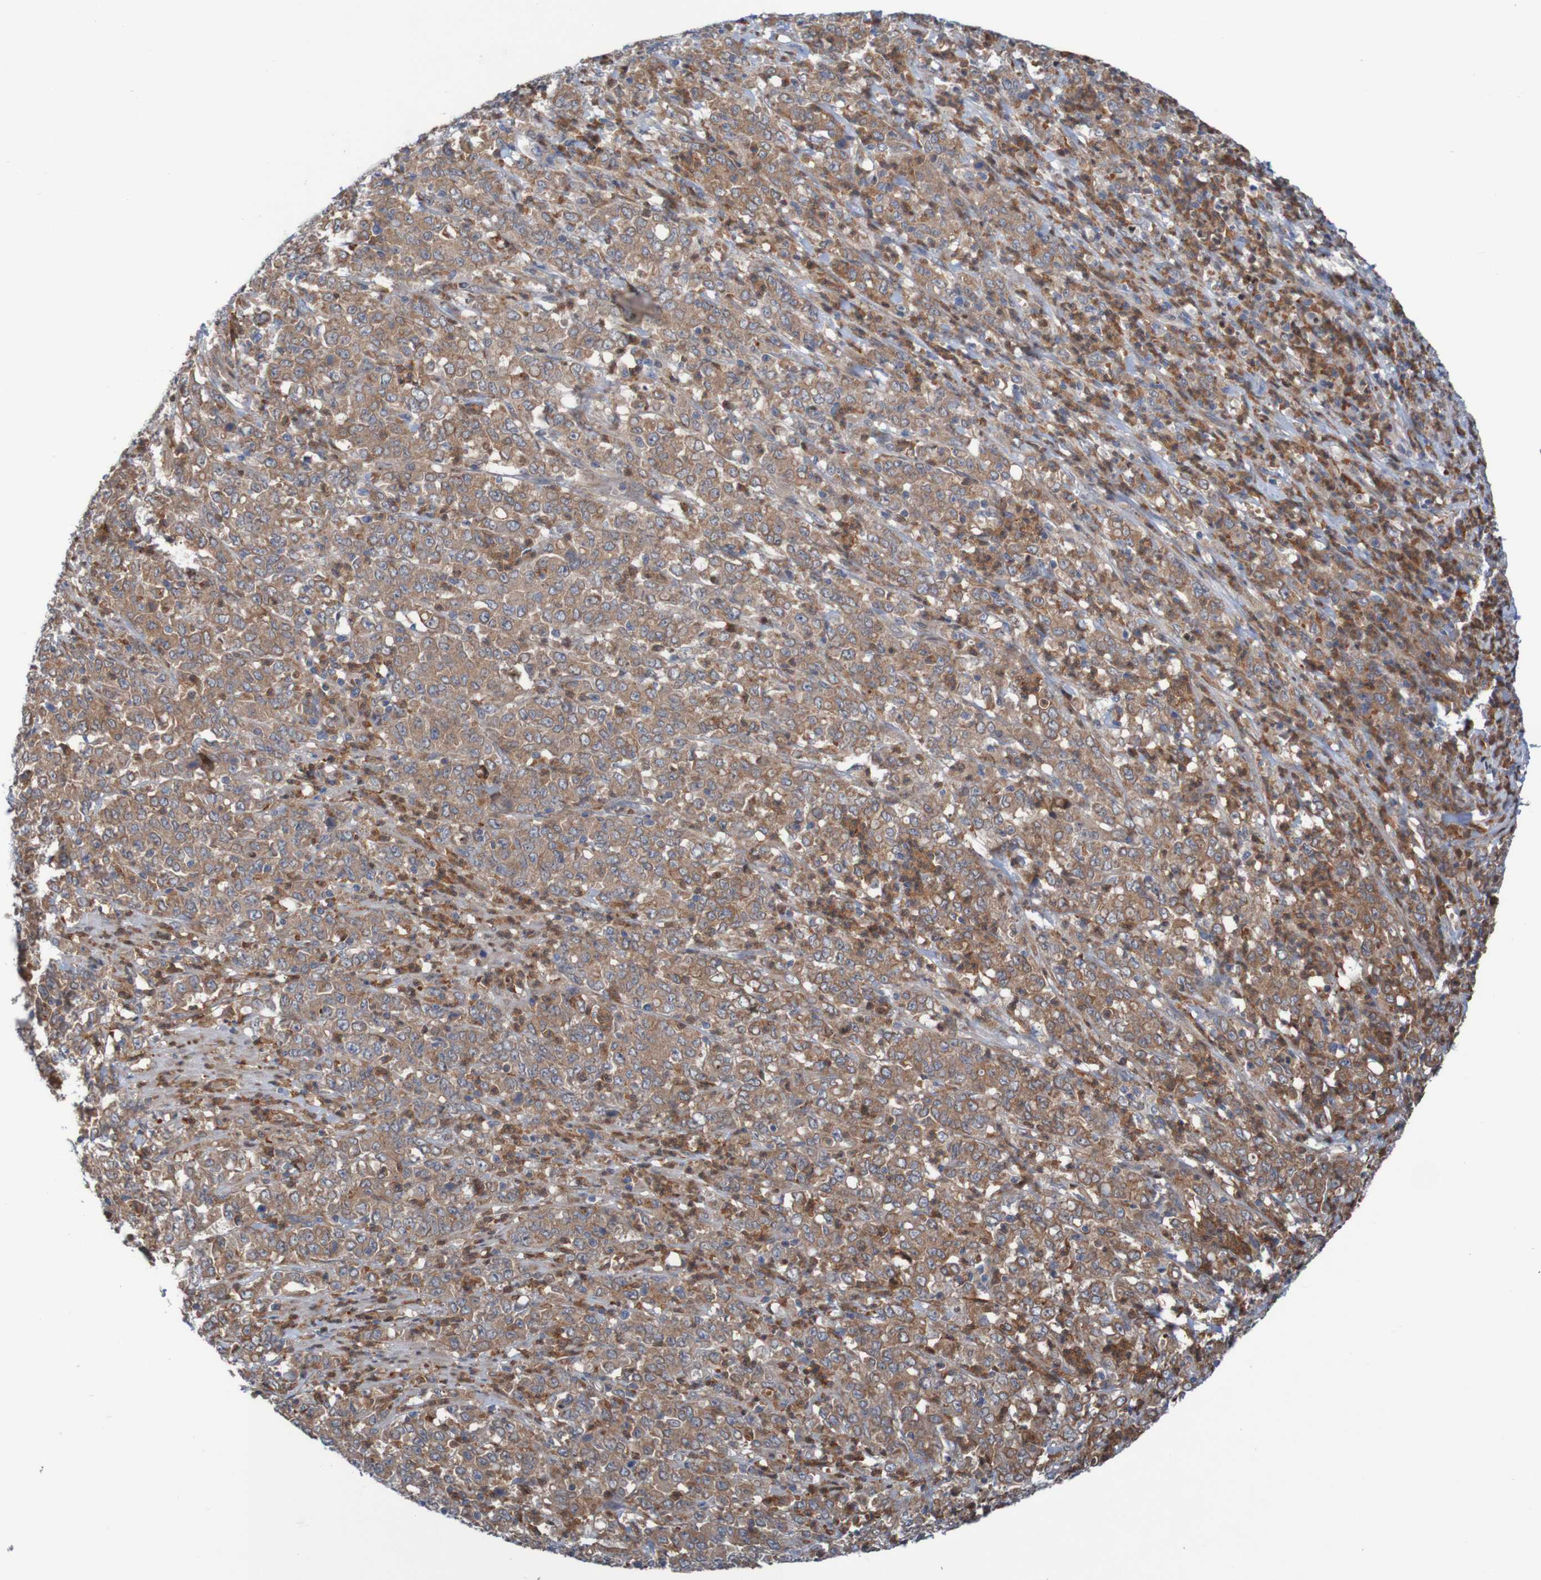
{"staining": {"intensity": "moderate", "quantity": ">75%", "location": "cytoplasmic/membranous"}, "tissue": "stomach cancer", "cell_type": "Tumor cells", "image_type": "cancer", "snomed": [{"axis": "morphology", "description": "Adenocarcinoma, NOS"}, {"axis": "topography", "description": "Stomach, lower"}], "caption": "A high-resolution micrograph shows immunohistochemistry staining of stomach cancer (adenocarcinoma), which demonstrates moderate cytoplasmic/membranous positivity in approximately >75% of tumor cells.", "gene": "ANGPT4", "patient": {"sex": "female", "age": 71}}